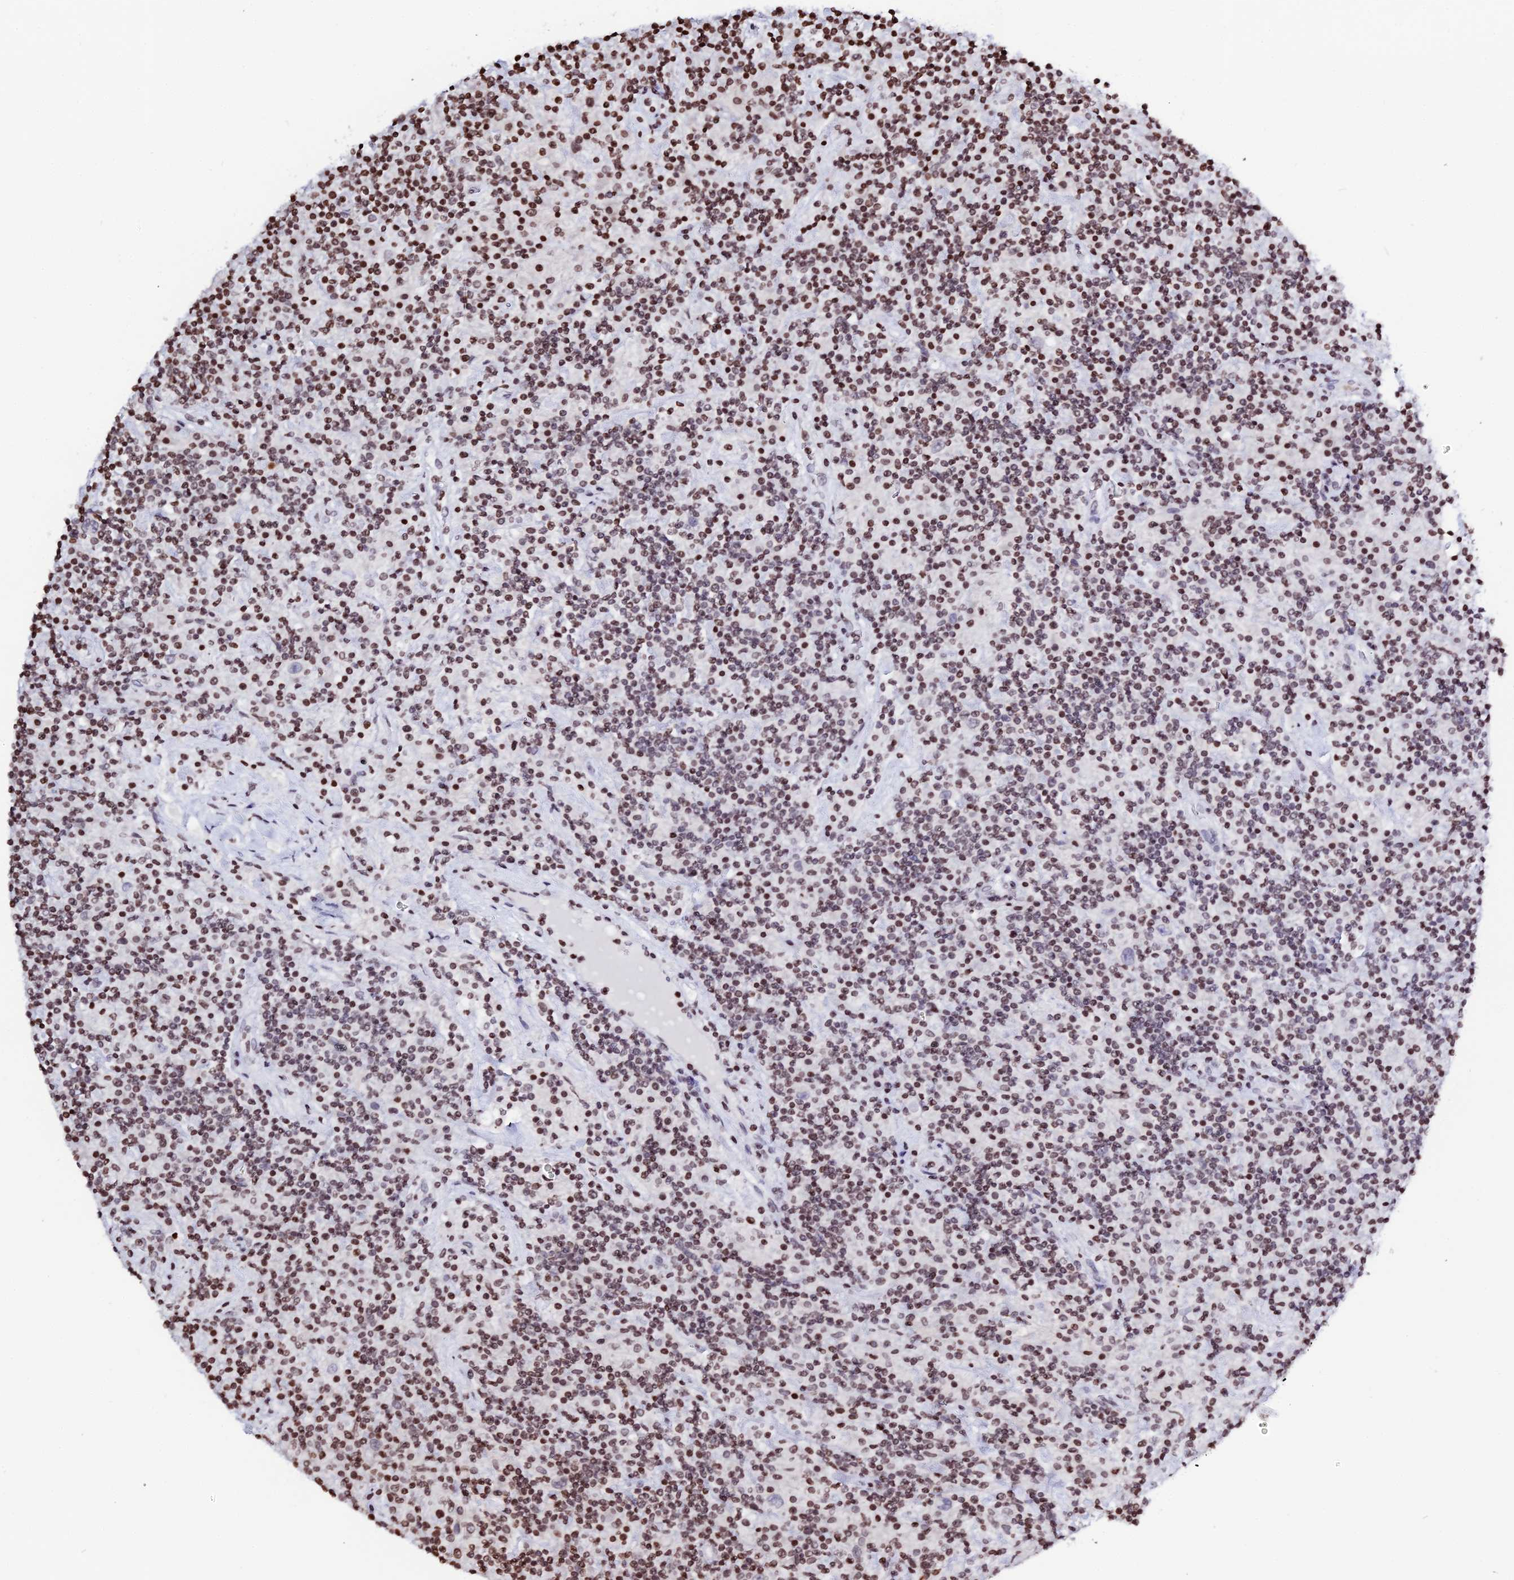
{"staining": {"intensity": "negative", "quantity": "none", "location": "none"}, "tissue": "lymphoma", "cell_type": "Tumor cells", "image_type": "cancer", "snomed": [{"axis": "morphology", "description": "Hodgkin's disease, NOS"}, {"axis": "topography", "description": "Lymph node"}], "caption": "Hodgkin's disease was stained to show a protein in brown. There is no significant expression in tumor cells.", "gene": "MACROH2A2", "patient": {"sex": "male", "age": 70}}